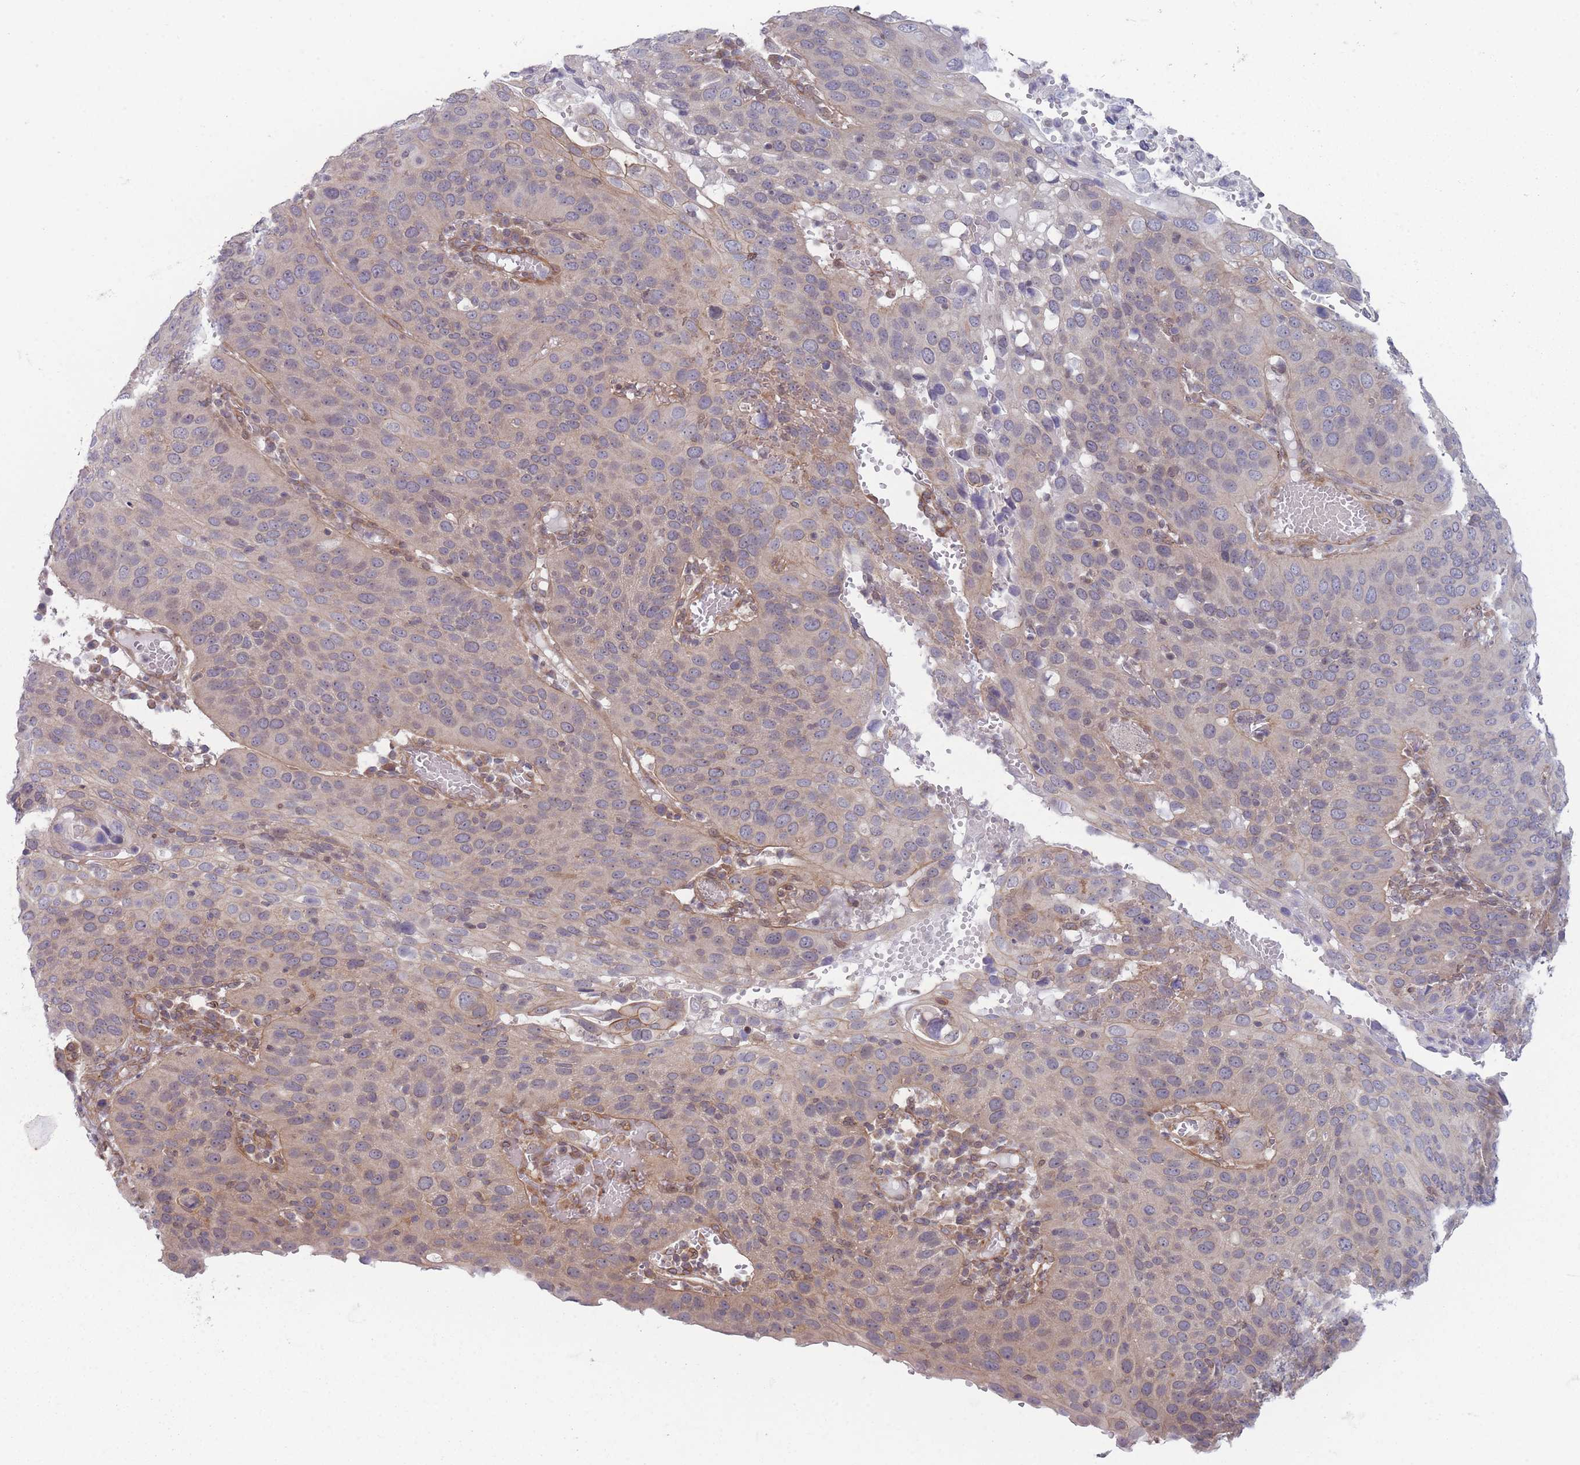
{"staining": {"intensity": "weak", "quantity": "25%-75%", "location": "cytoplasmic/membranous"}, "tissue": "cervical cancer", "cell_type": "Tumor cells", "image_type": "cancer", "snomed": [{"axis": "morphology", "description": "Squamous cell carcinoma, NOS"}, {"axis": "topography", "description": "Cervix"}], "caption": "Cervical squamous cell carcinoma was stained to show a protein in brown. There is low levels of weak cytoplasmic/membranous positivity in about 25%-75% of tumor cells. Nuclei are stained in blue.", "gene": "VRK2", "patient": {"sex": "female", "age": 36}}